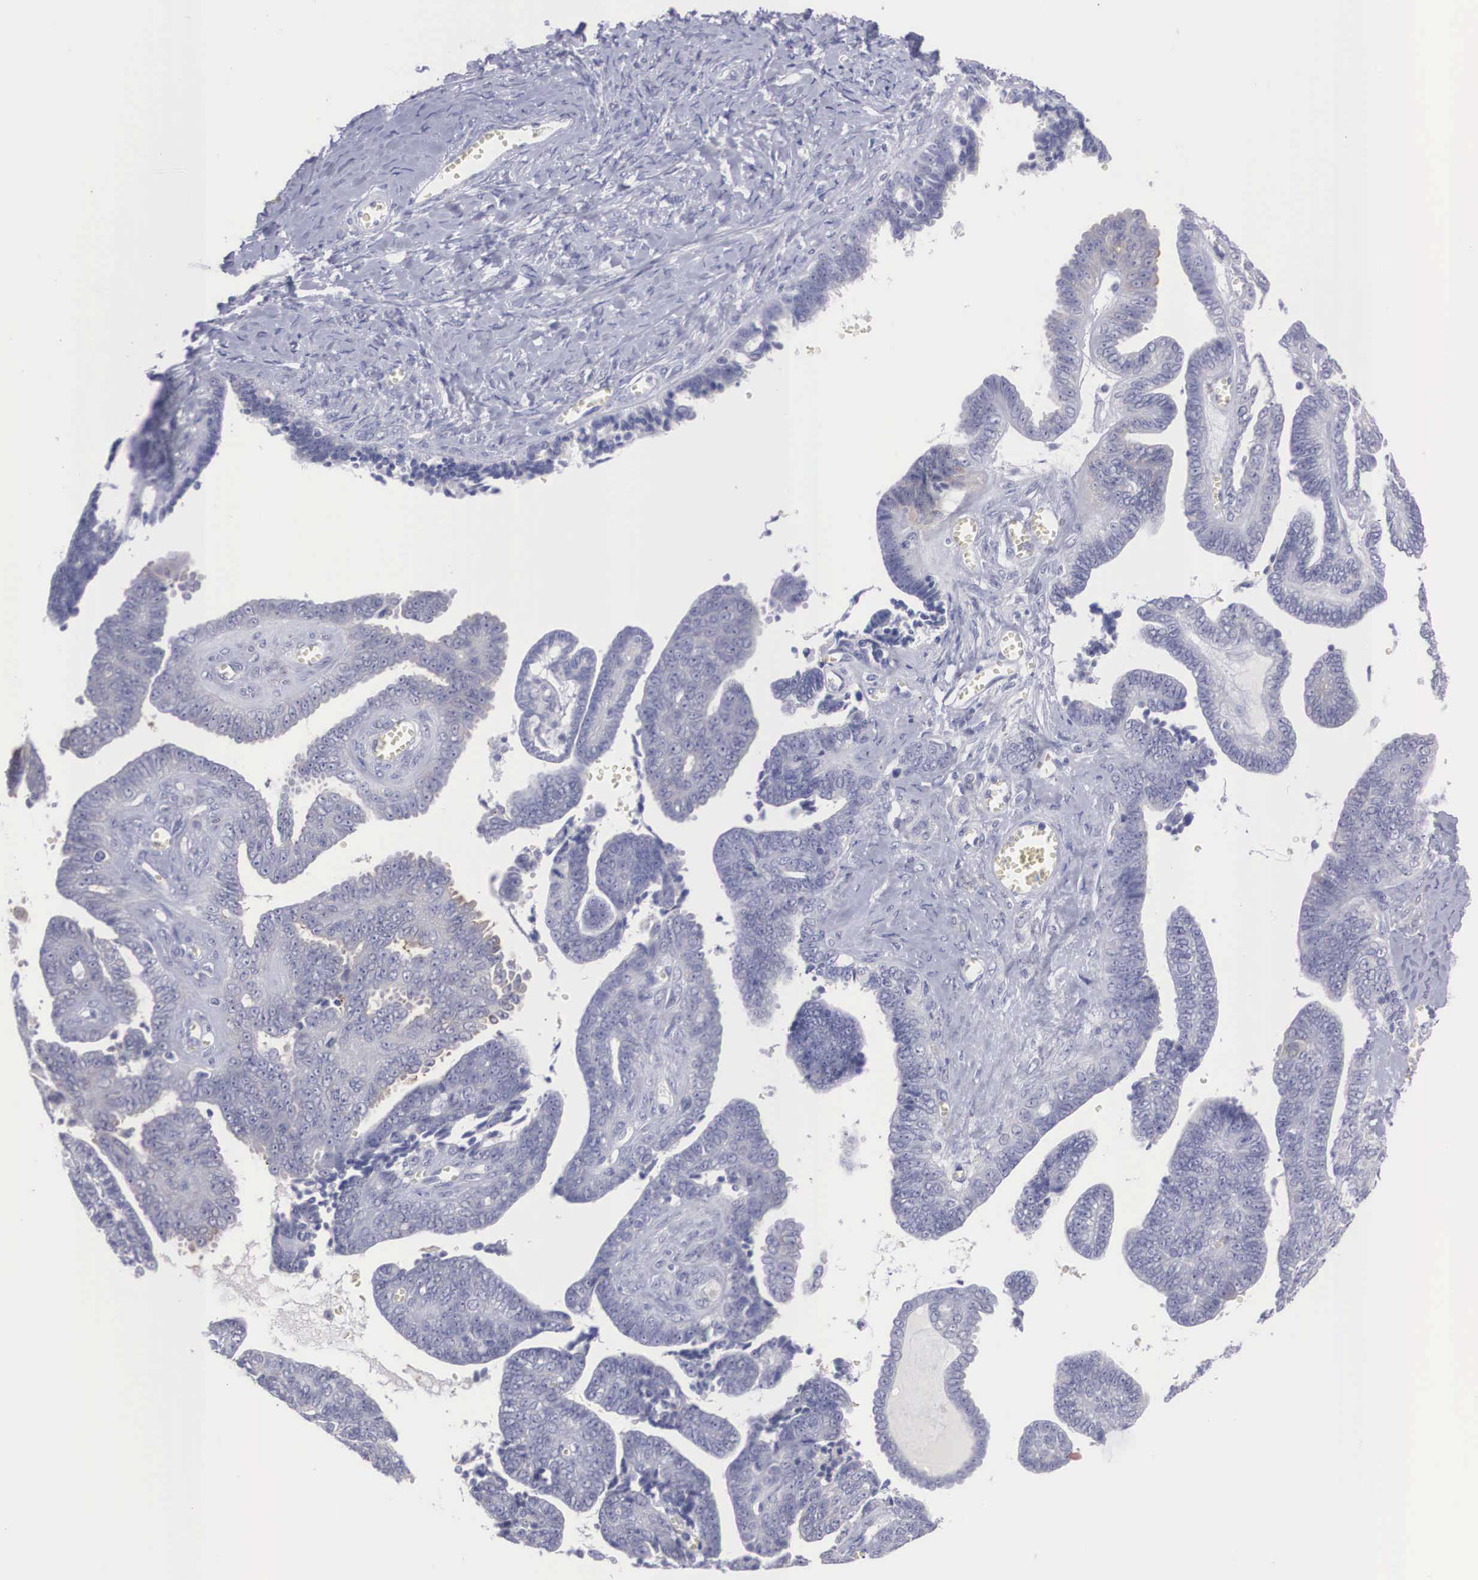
{"staining": {"intensity": "weak", "quantity": "<25%", "location": "cytoplasmic/membranous"}, "tissue": "ovarian cancer", "cell_type": "Tumor cells", "image_type": "cancer", "snomed": [{"axis": "morphology", "description": "Cystadenocarcinoma, serous, NOS"}, {"axis": "topography", "description": "Ovary"}], "caption": "The immunohistochemistry (IHC) micrograph has no significant staining in tumor cells of ovarian cancer tissue.", "gene": "REPS2", "patient": {"sex": "female", "age": 71}}